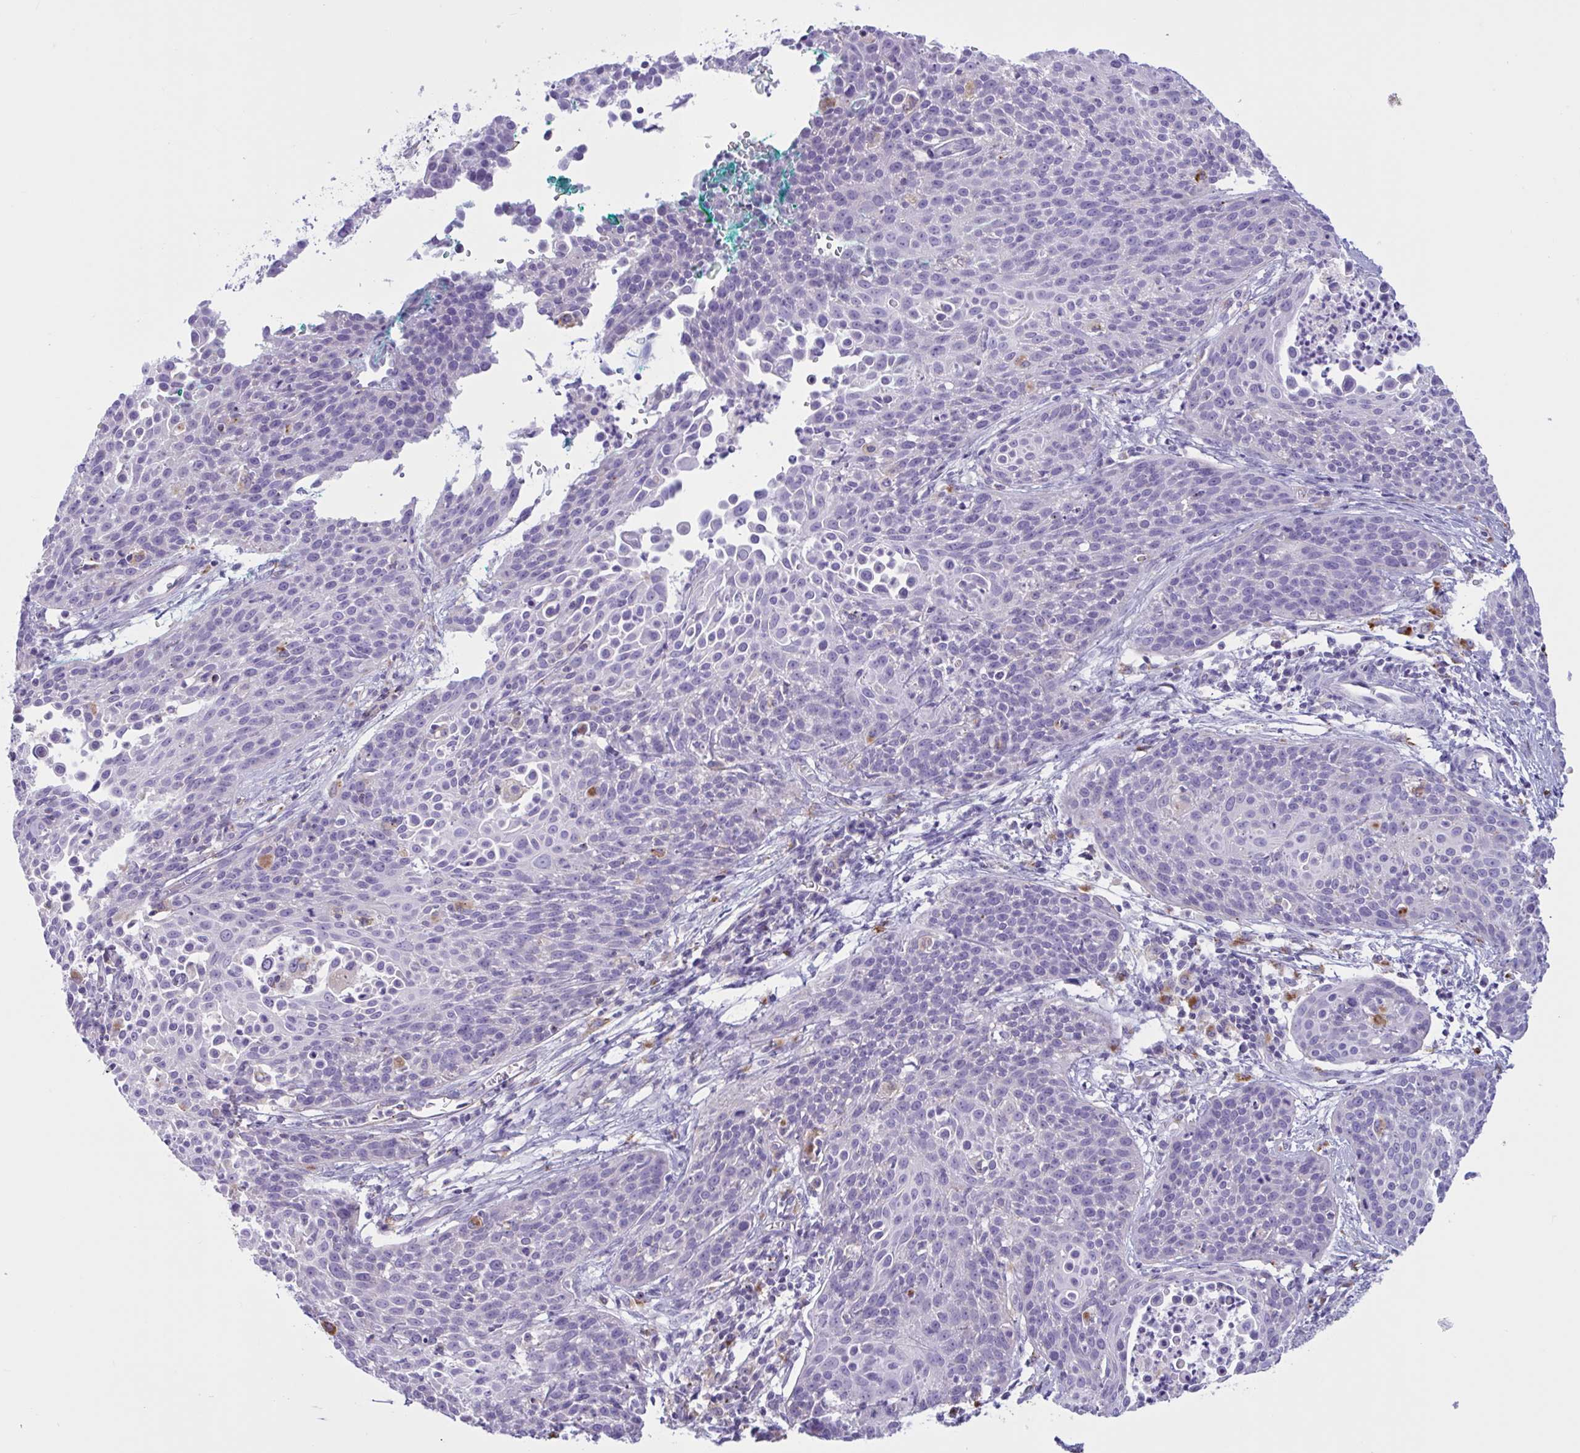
{"staining": {"intensity": "negative", "quantity": "none", "location": "none"}, "tissue": "cervical cancer", "cell_type": "Tumor cells", "image_type": "cancer", "snomed": [{"axis": "morphology", "description": "Squamous cell carcinoma, NOS"}, {"axis": "topography", "description": "Cervix"}], "caption": "Tumor cells are negative for brown protein staining in squamous cell carcinoma (cervical).", "gene": "XCL1", "patient": {"sex": "female", "age": 38}}